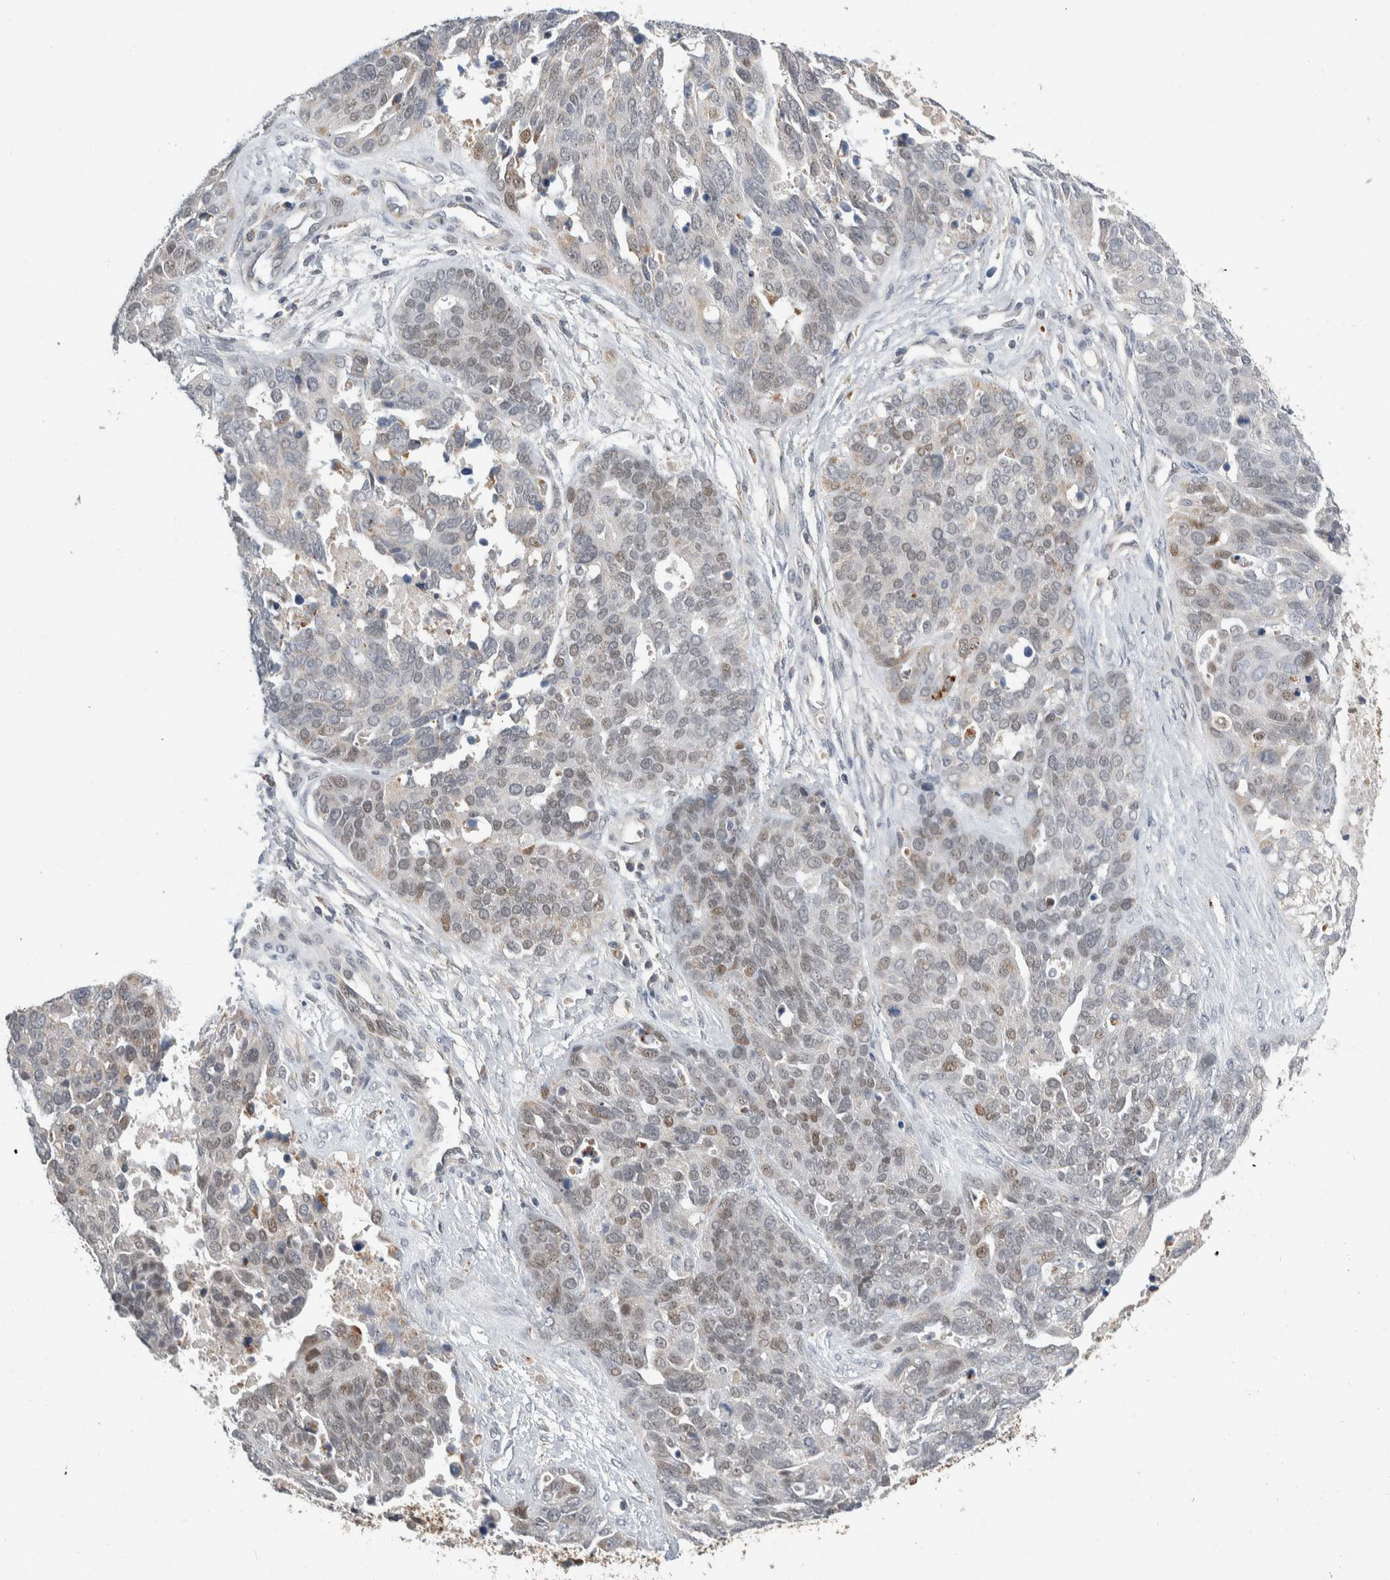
{"staining": {"intensity": "negative", "quantity": "none", "location": "none"}, "tissue": "ovarian cancer", "cell_type": "Tumor cells", "image_type": "cancer", "snomed": [{"axis": "morphology", "description": "Cystadenocarcinoma, serous, NOS"}, {"axis": "topography", "description": "Ovary"}], "caption": "Tumor cells show no significant protein positivity in ovarian serous cystadenocarcinoma.", "gene": "SHPK", "patient": {"sex": "female", "age": 44}}